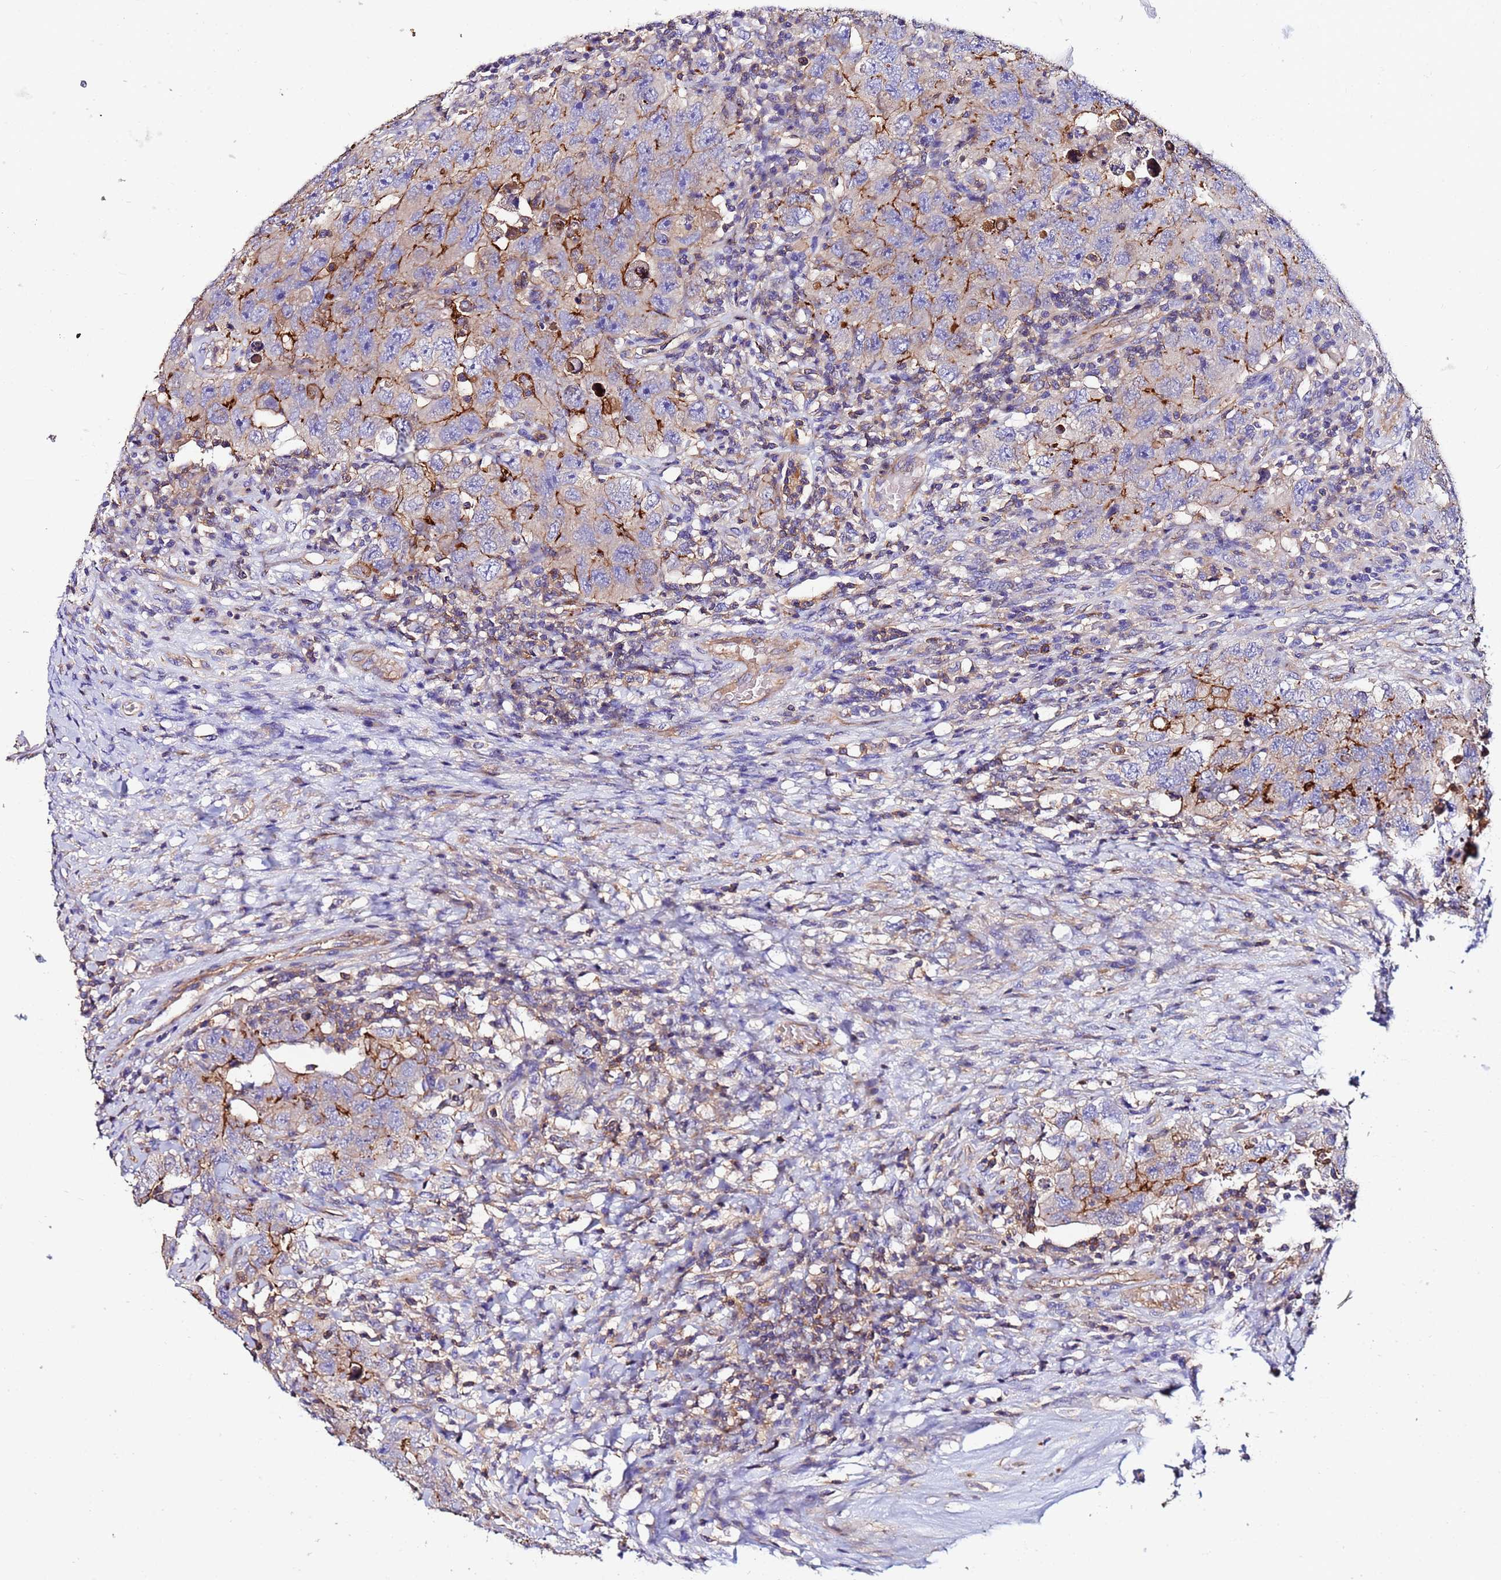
{"staining": {"intensity": "moderate", "quantity": "25%-75%", "location": "cytoplasmic/membranous"}, "tissue": "testis cancer", "cell_type": "Tumor cells", "image_type": "cancer", "snomed": [{"axis": "morphology", "description": "Carcinoma, Embryonal, NOS"}, {"axis": "topography", "description": "Testis"}], "caption": "Immunohistochemical staining of testis cancer (embryonal carcinoma) reveals medium levels of moderate cytoplasmic/membranous expression in approximately 25%-75% of tumor cells. The staining was performed using DAB (3,3'-diaminobenzidine), with brown indicating positive protein expression. Nuclei are stained blue with hematoxylin.", "gene": "POTEE", "patient": {"sex": "male", "age": 26}}